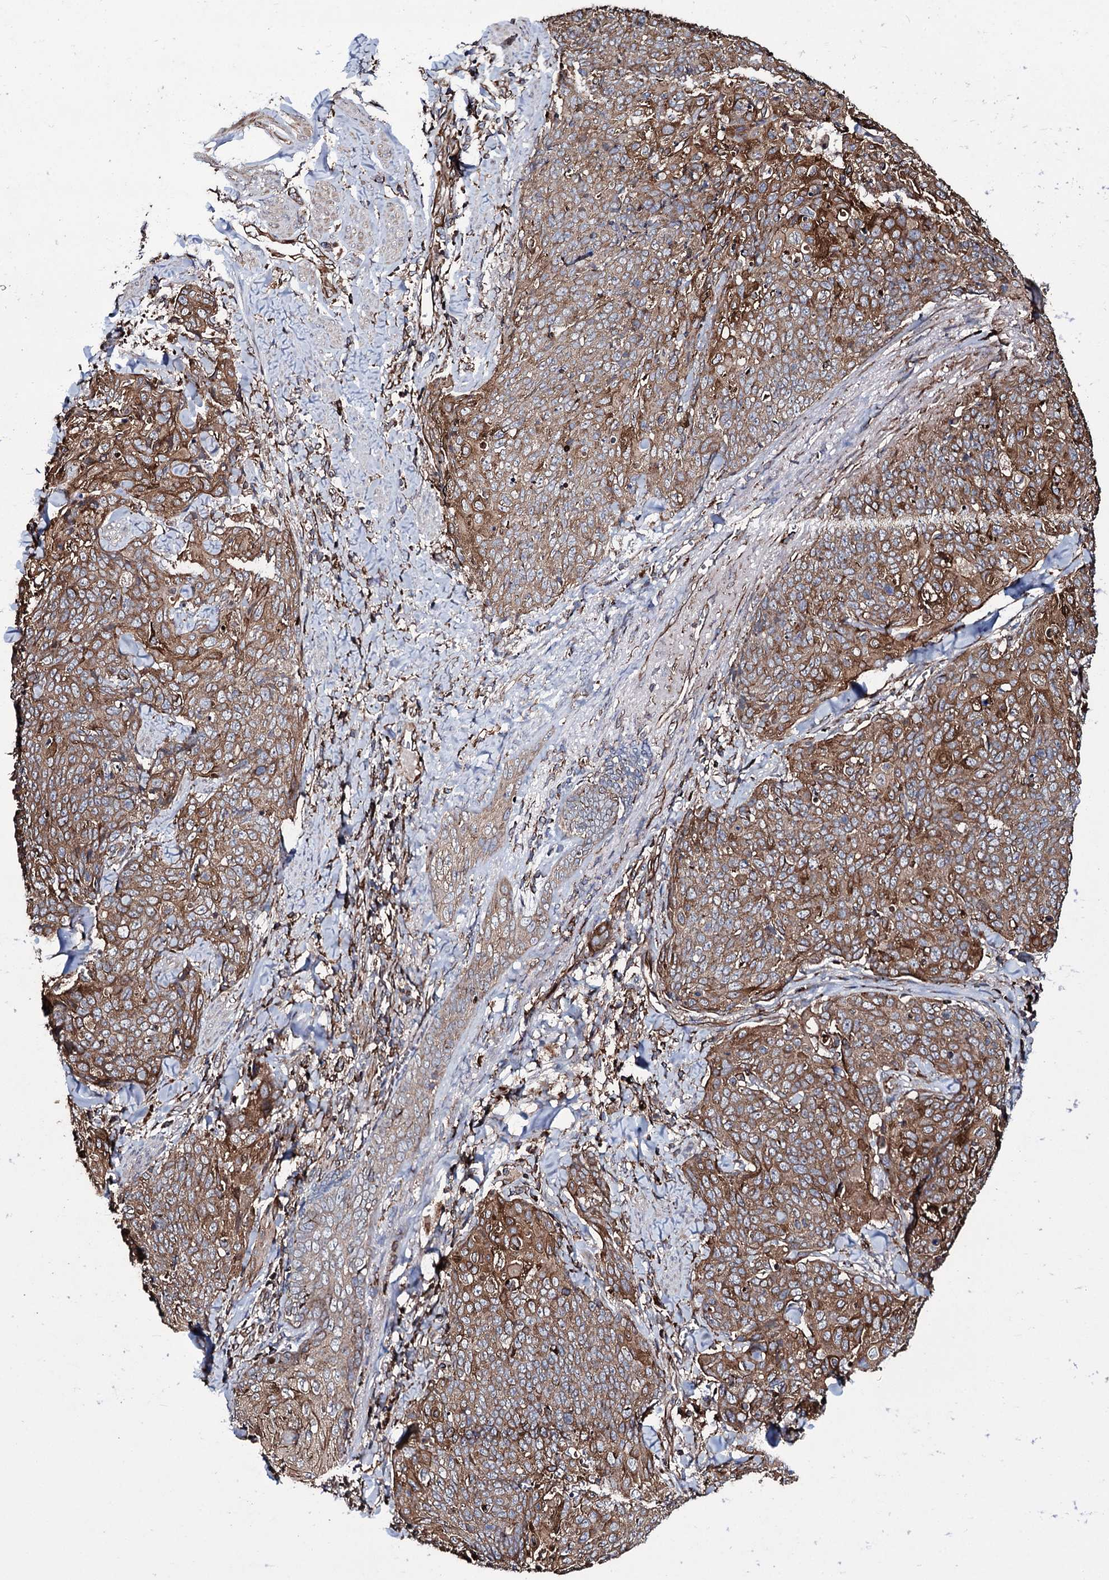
{"staining": {"intensity": "moderate", "quantity": ">75%", "location": "cytoplasmic/membranous"}, "tissue": "skin cancer", "cell_type": "Tumor cells", "image_type": "cancer", "snomed": [{"axis": "morphology", "description": "Squamous cell carcinoma, NOS"}, {"axis": "topography", "description": "Skin"}, {"axis": "topography", "description": "Vulva"}], "caption": "Tumor cells show medium levels of moderate cytoplasmic/membranous positivity in approximately >75% of cells in human skin squamous cell carcinoma.", "gene": "VAMP8", "patient": {"sex": "female", "age": 85}}